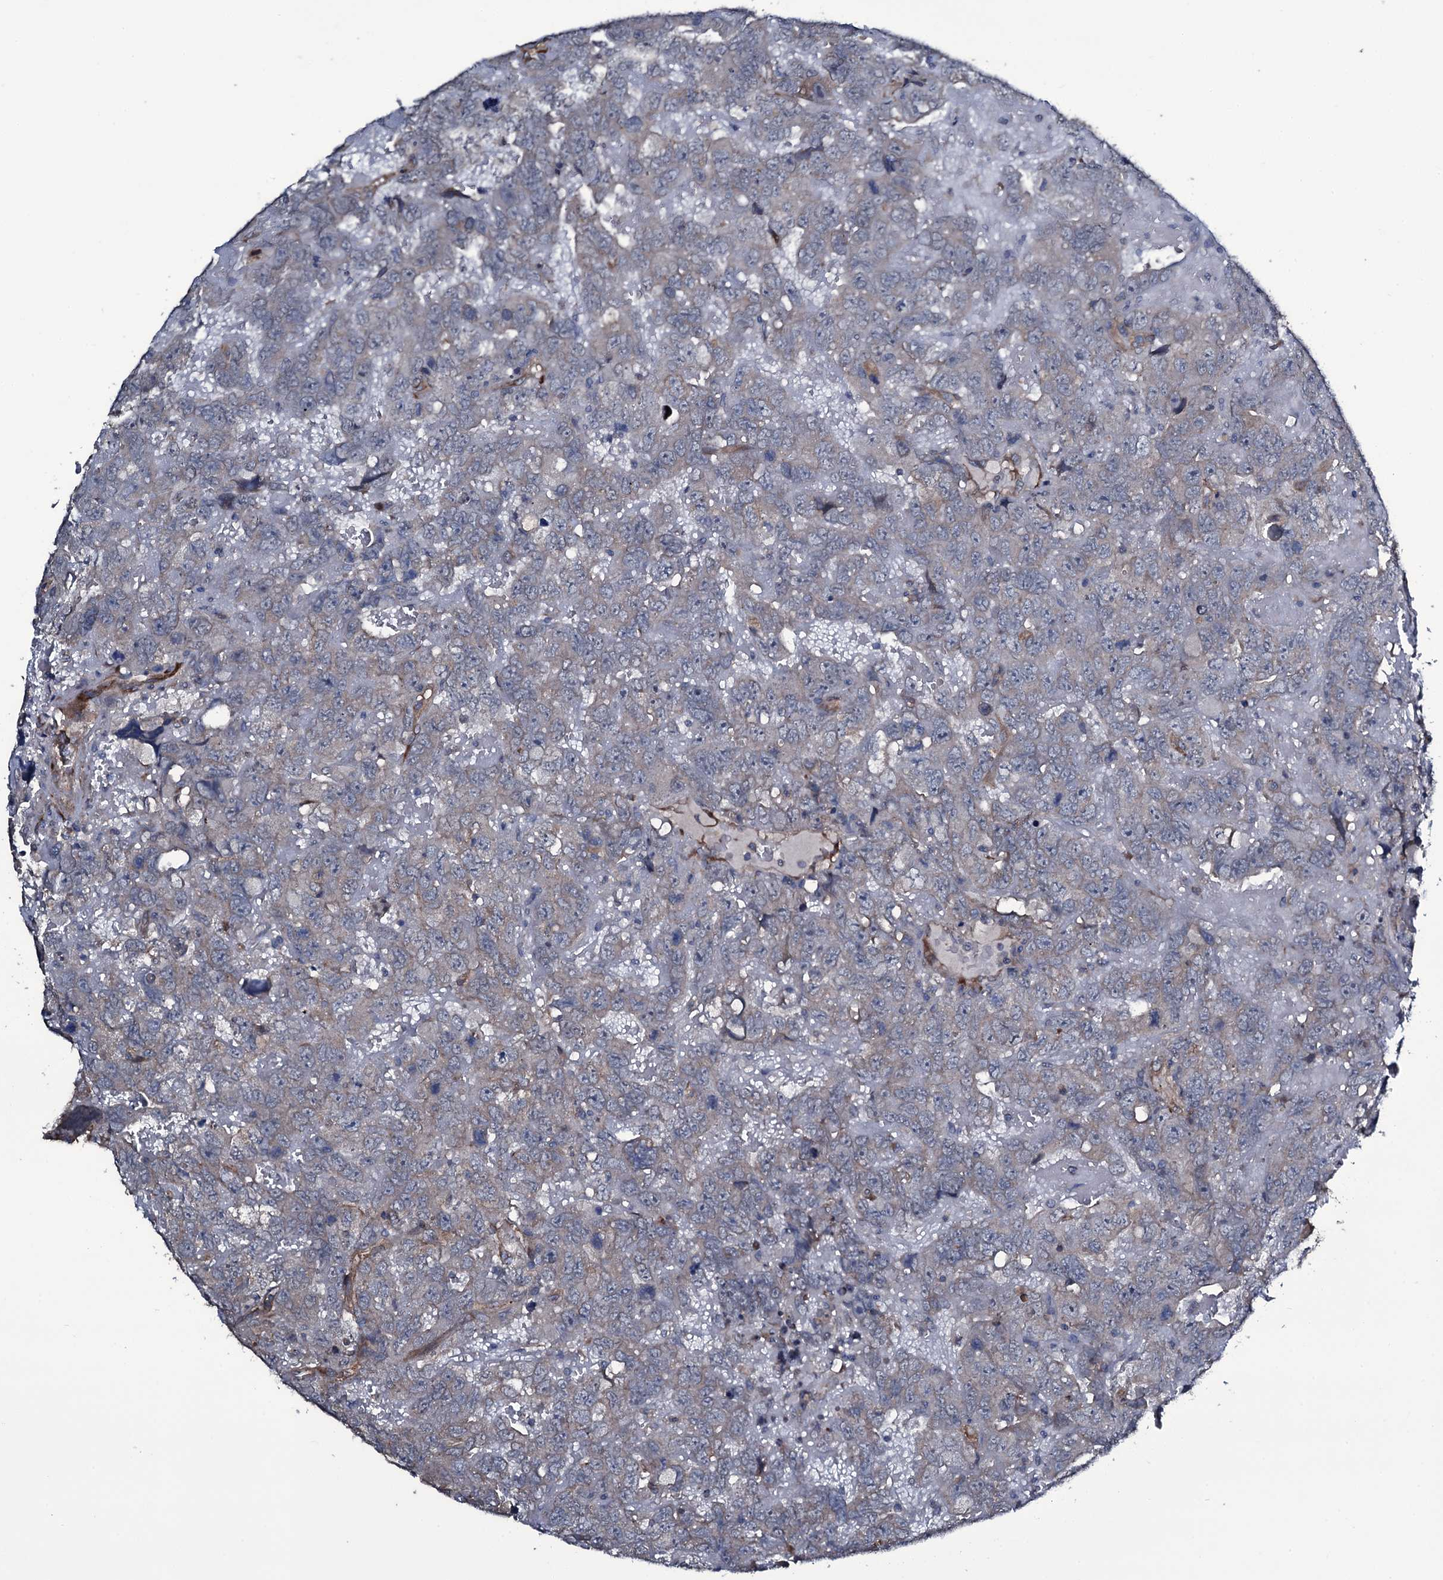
{"staining": {"intensity": "weak", "quantity": "<25%", "location": "cytoplasmic/membranous"}, "tissue": "testis cancer", "cell_type": "Tumor cells", "image_type": "cancer", "snomed": [{"axis": "morphology", "description": "Carcinoma, Embryonal, NOS"}, {"axis": "topography", "description": "Testis"}], "caption": "Immunohistochemical staining of human testis embryonal carcinoma displays no significant expression in tumor cells. Nuclei are stained in blue.", "gene": "WIPF3", "patient": {"sex": "male", "age": 45}}